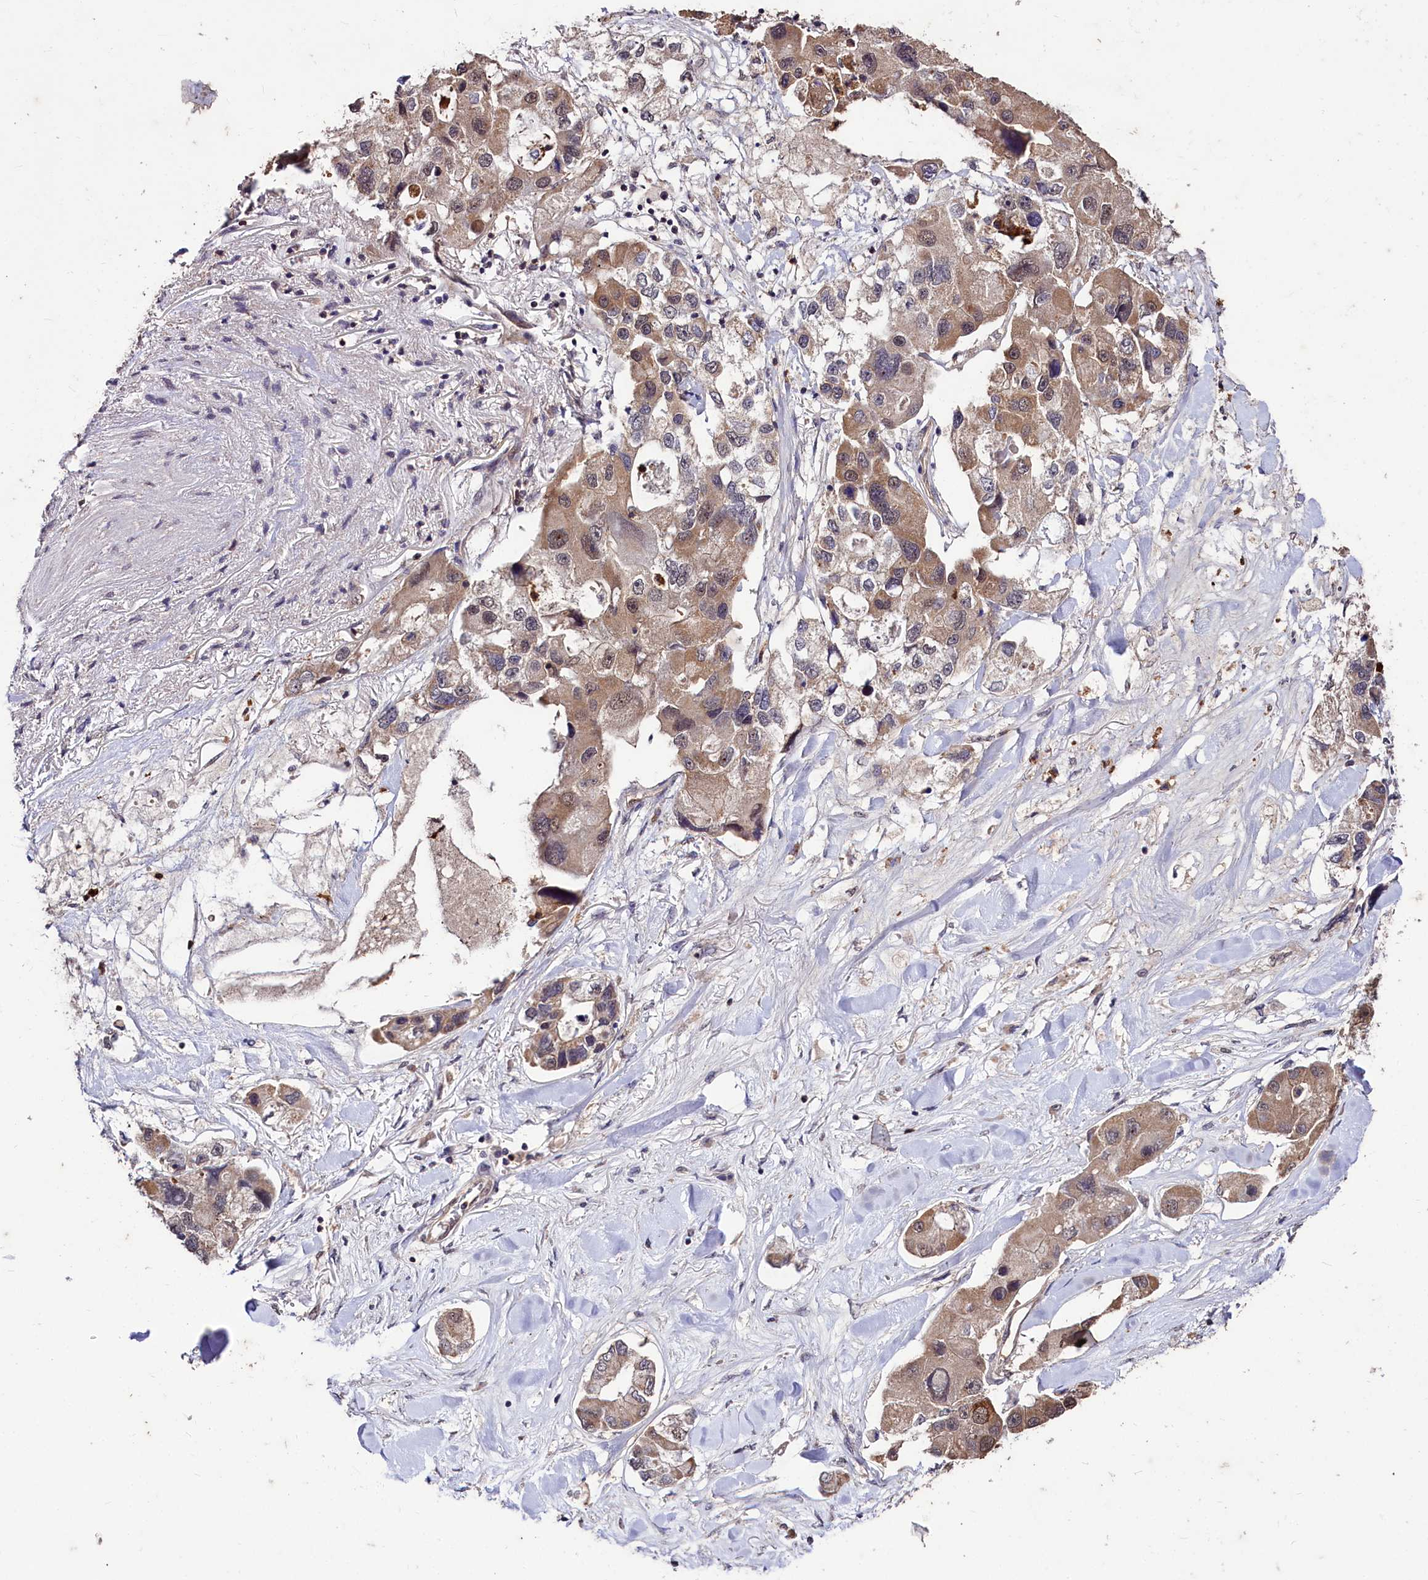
{"staining": {"intensity": "weak", "quantity": ">75%", "location": "cytoplasmic/membranous"}, "tissue": "lung cancer", "cell_type": "Tumor cells", "image_type": "cancer", "snomed": [{"axis": "morphology", "description": "Adenocarcinoma, NOS"}, {"axis": "topography", "description": "Lung"}], "caption": "Lung cancer (adenocarcinoma) tissue shows weak cytoplasmic/membranous positivity in about >75% of tumor cells, visualized by immunohistochemistry.", "gene": "KLRB1", "patient": {"sex": "female", "age": 54}}